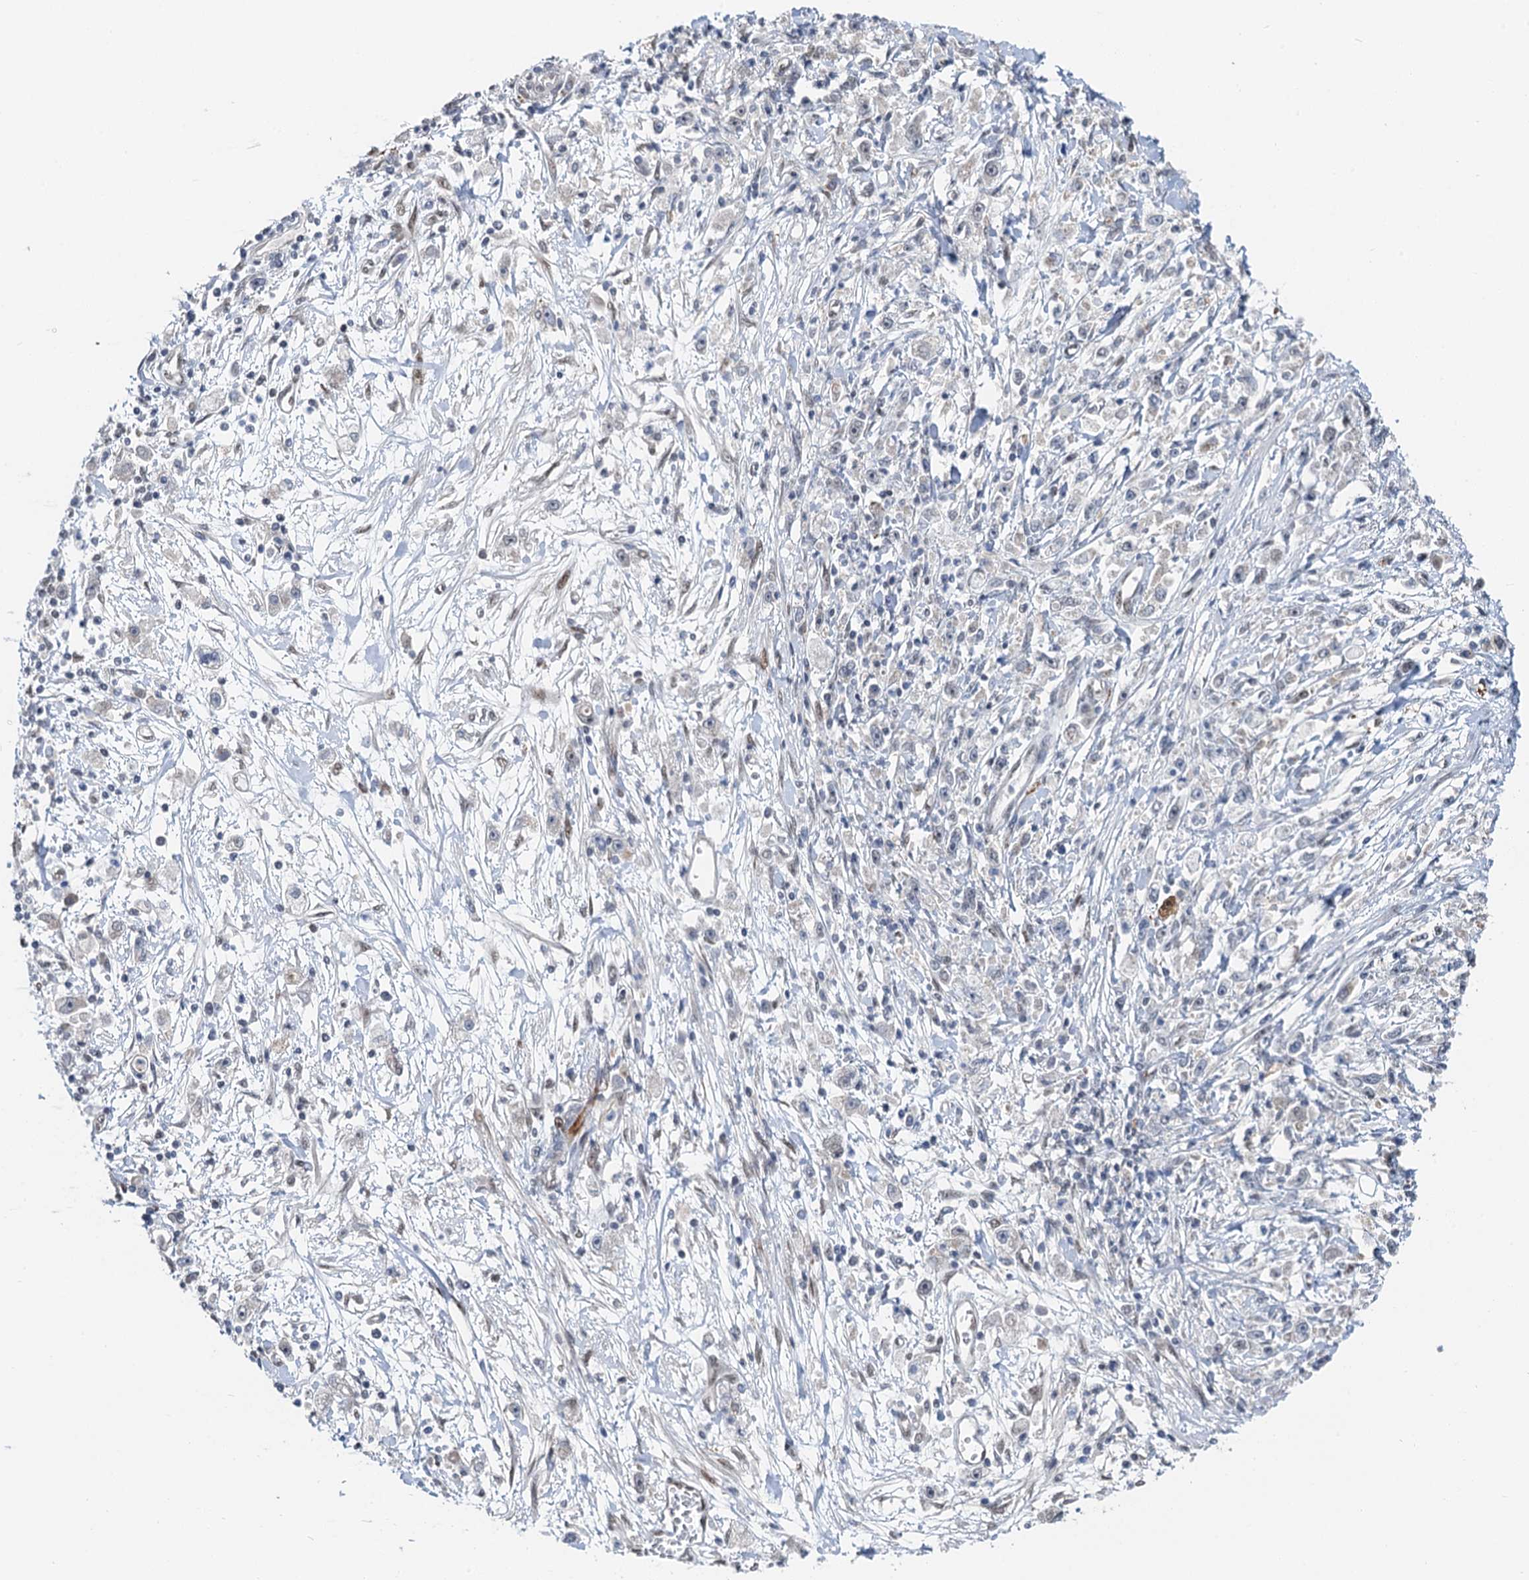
{"staining": {"intensity": "negative", "quantity": "none", "location": "none"}, "tissue": "stomach cancer", "cell_type": "Tumor cells", "image_type": "cancer", "snomed": [{"axis": "morphology", "description": "Adenocarcinoma, NOS"}, {"axis": "topography", "description": "Stomach"}], "caption": "High power microscopy photomicrograph of an immunohistochemistry micrograph of stomach cancer, revealing no significant staining in tumor cells.", "gene": "CFDP1", "patient": {"sex": "female", "age": 59}}